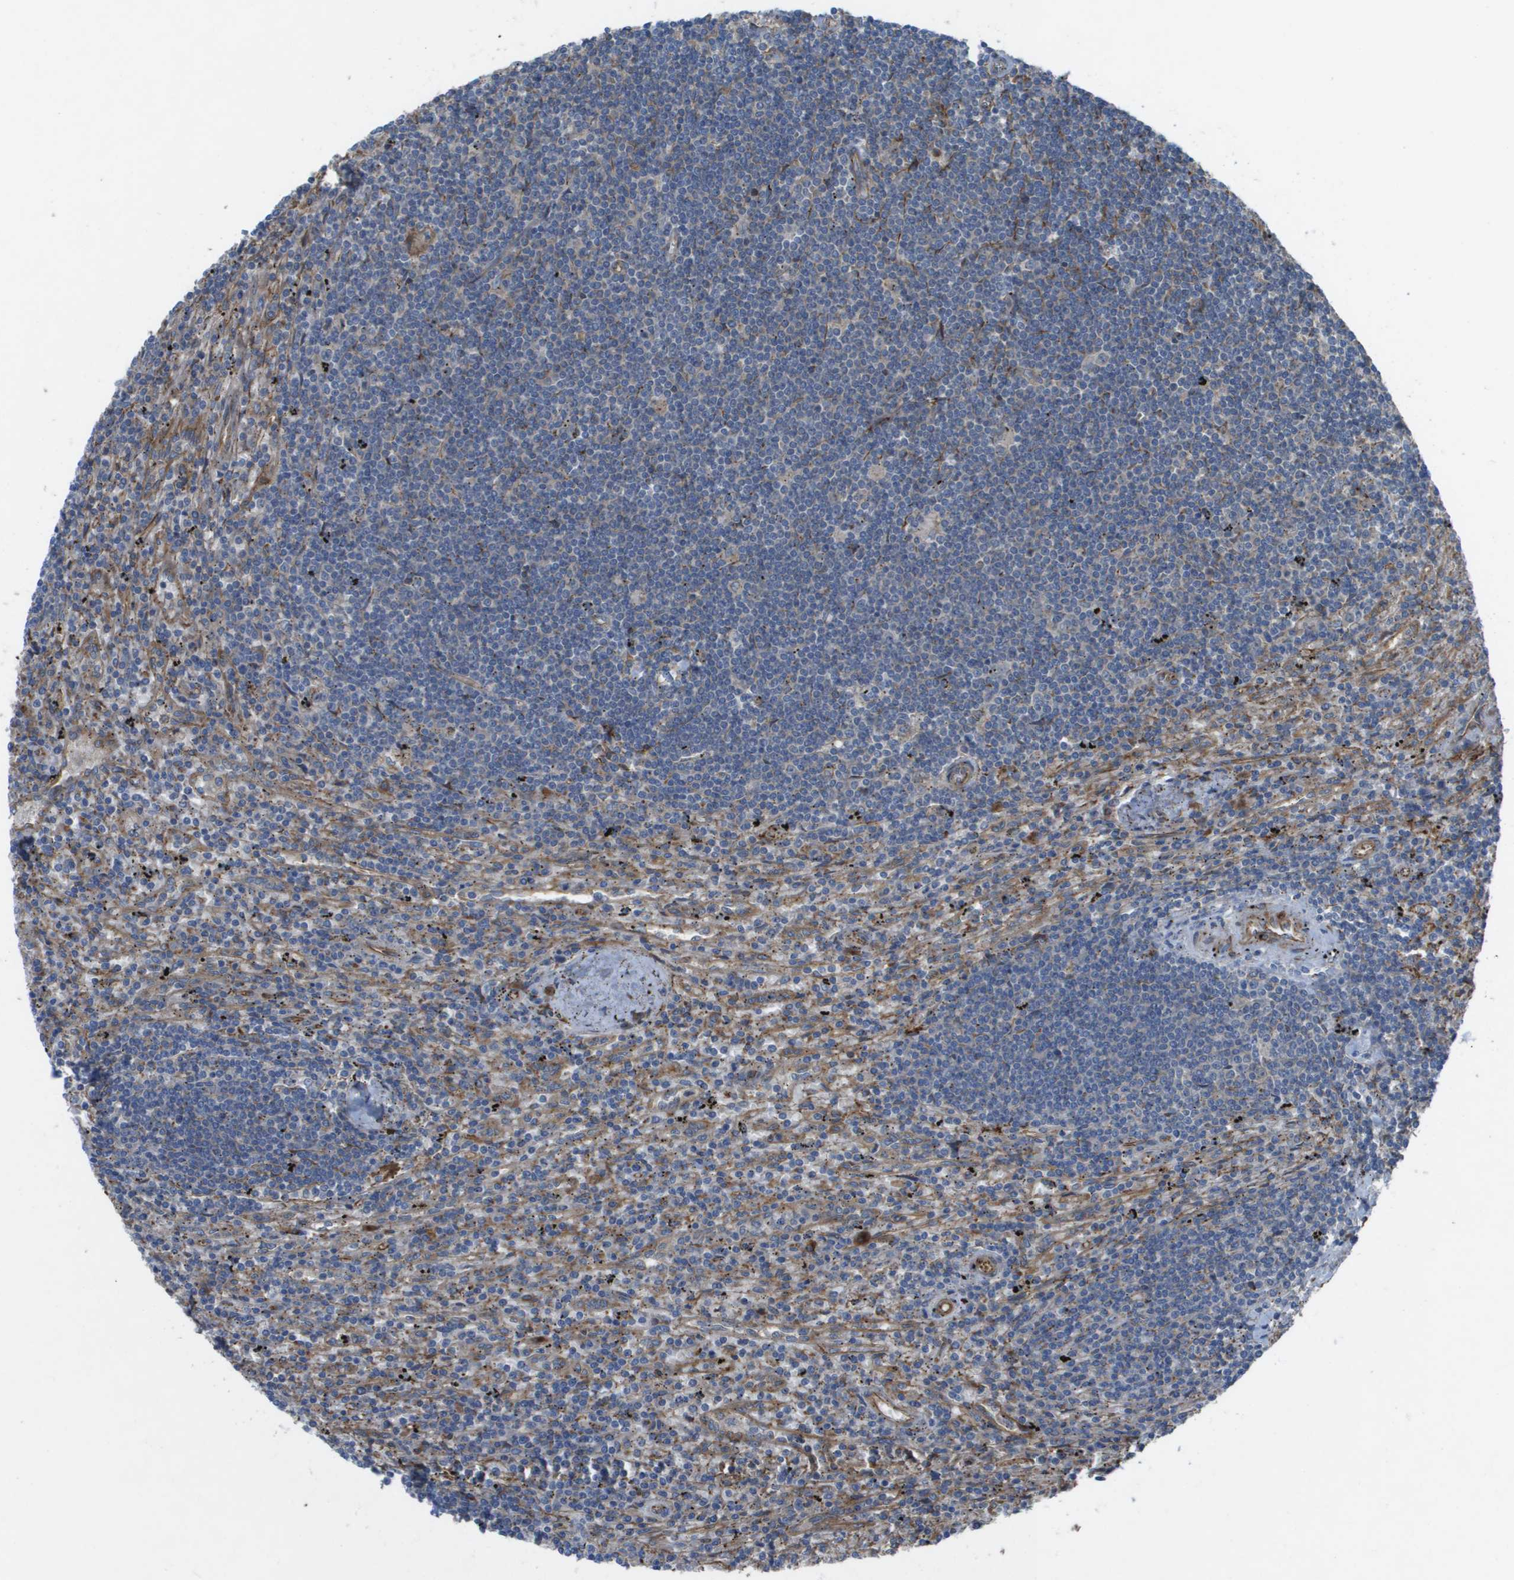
{"staining": {"intensity": "weak", "quantity": "<25%", "location": "cytoplasmic/membranous"}, "tissue": "lymphoma", "cell_type": "Tumor cells", "image_type": "cancer", "snomed": [{"axis": "morphology", "description": "Malignant lymphoma, non-Hodgkin's type, Low grade"}, {"axis": "topography", "description": "Spleen"}], "caption": "Human lymphoma stained for a protein using IHC displays no positivity in tumor cells.", "gene": "SLC6A9", "patient": {"sex": "male", "age": 76}}